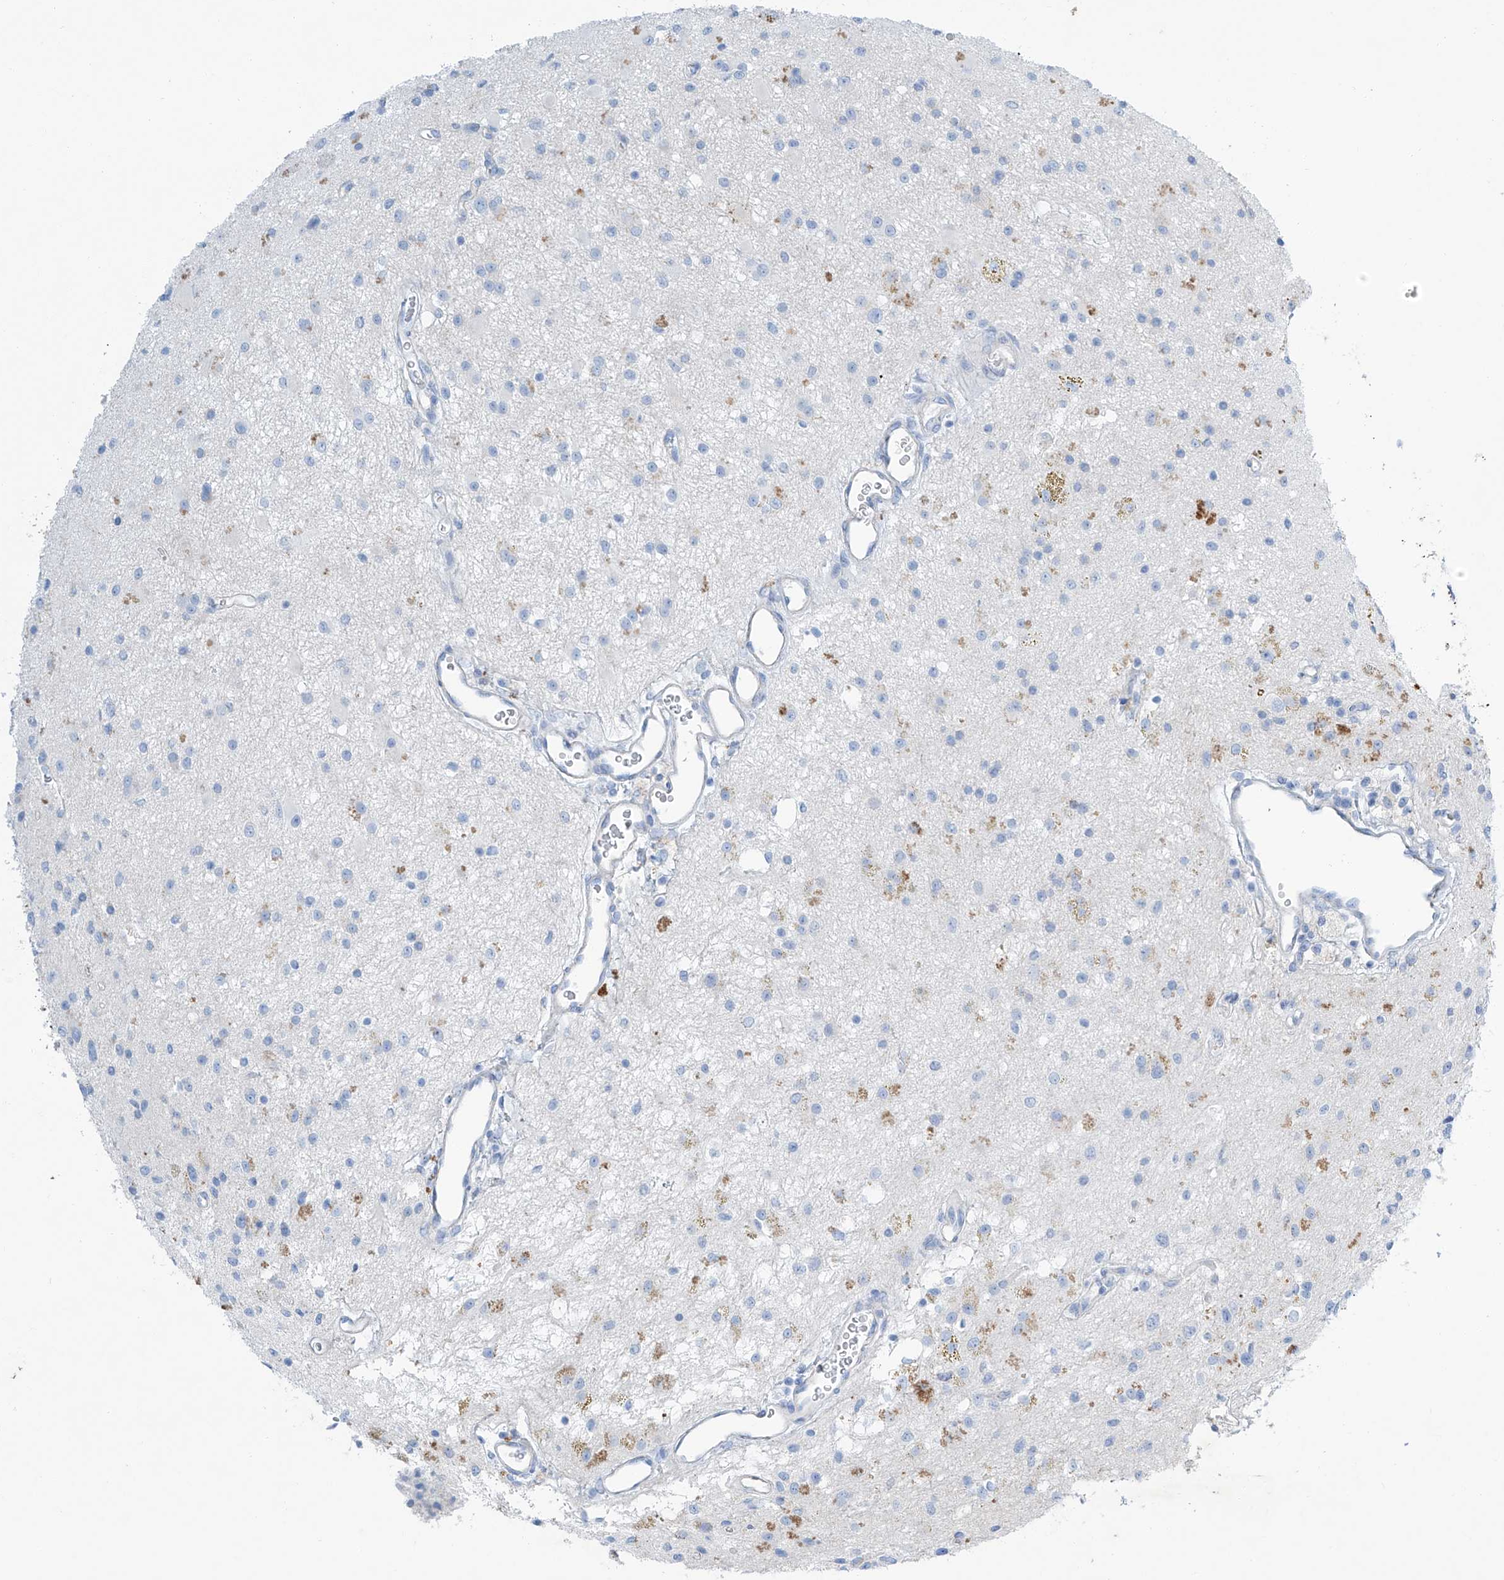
{"staining": {"intensity": "negative", "quantity": "none", "location": "none"}, "tissue": "glioma", "cell_type": "Tumor cells", "image_type": "cancer", "snomed": [{"axis": "morphology", "description": "Glioma, malignant, High grade"}, {"axis": "topography", "description": "Brain"}], "caption": "There is no significant expression in tumor cells of high-grade glioma (malignant).", "gene": "MAGI1", "patient": {"sex": "male", "age": 34}}